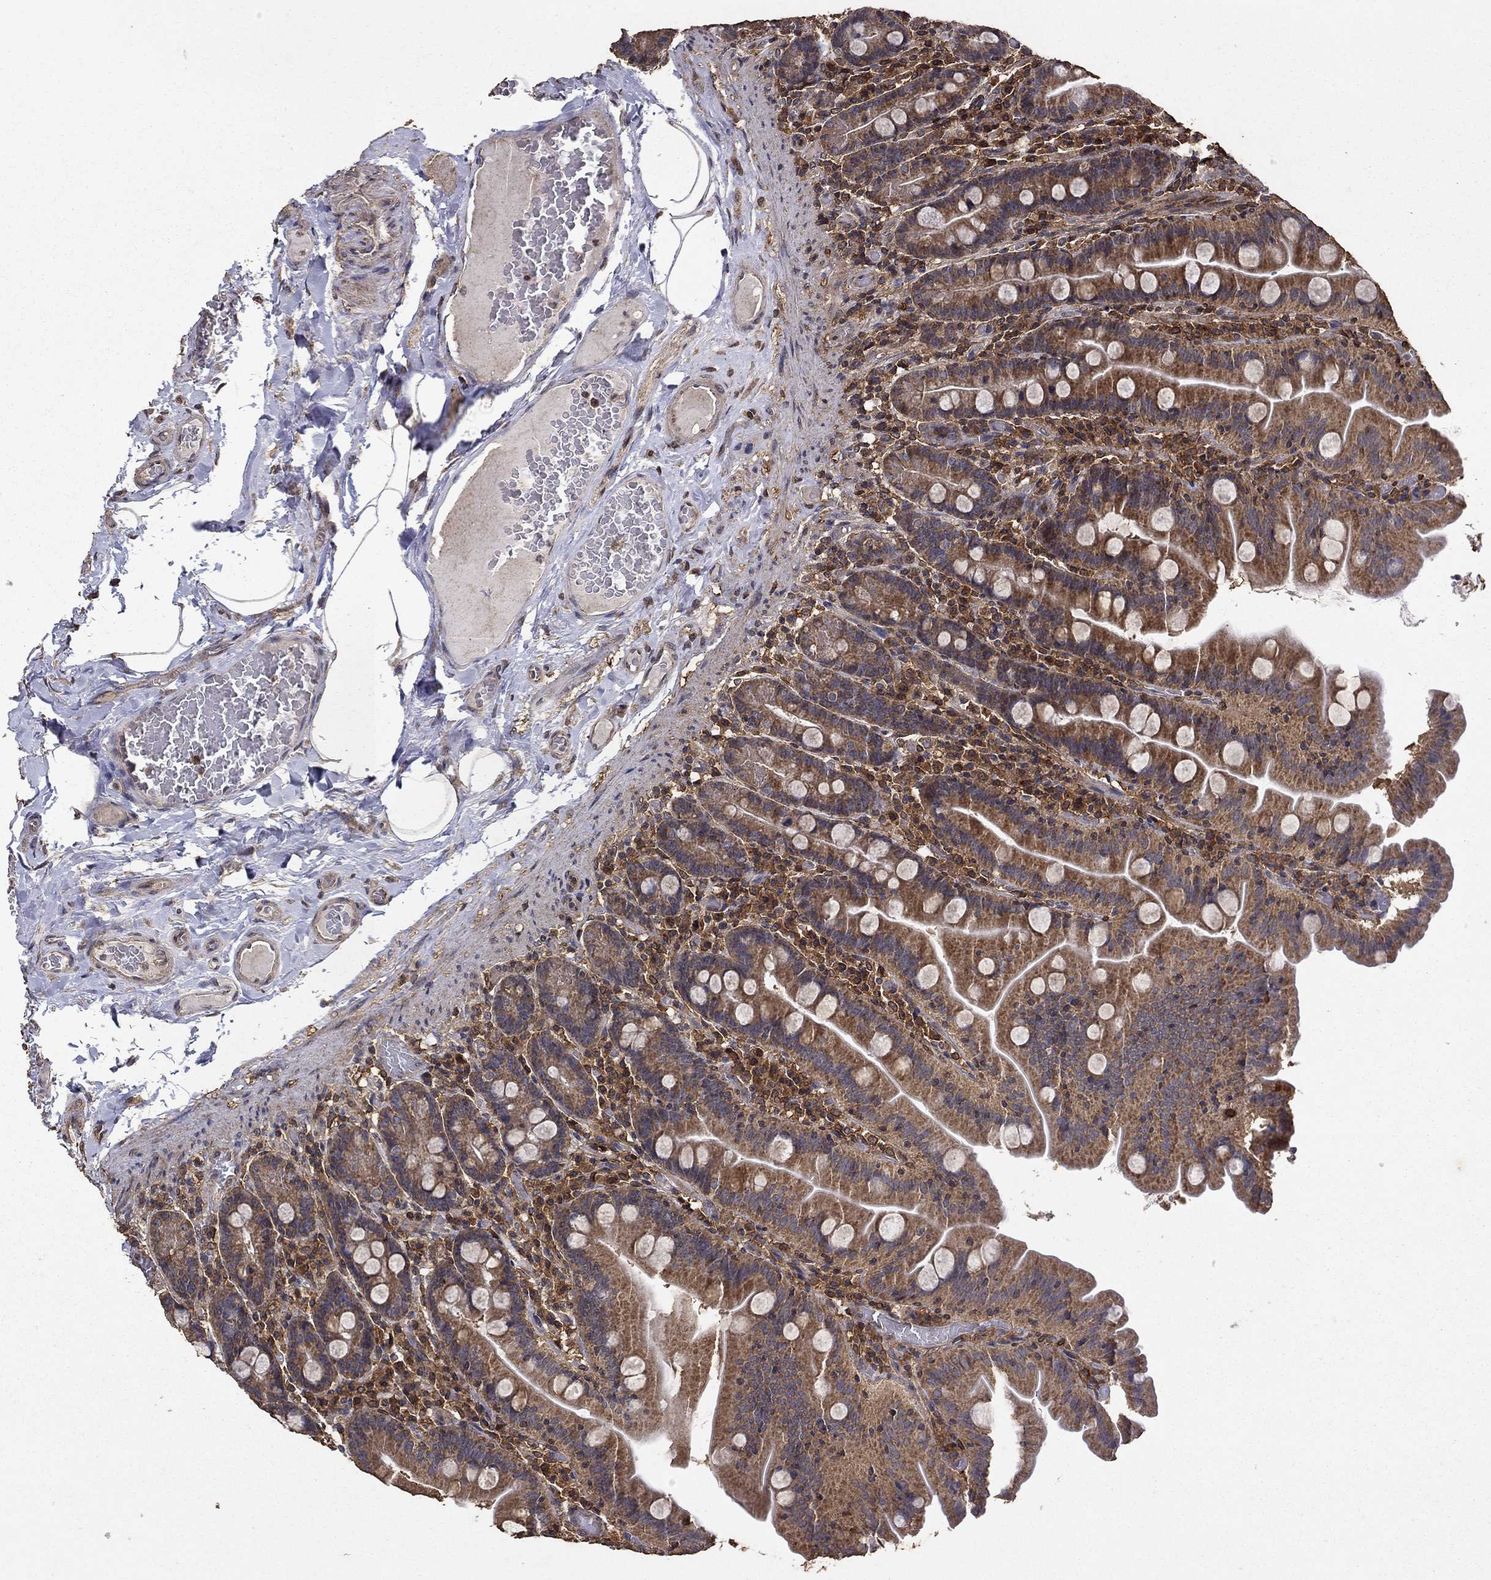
{"staining": {"intensity": "strong", "quantity": ">75%", "location": "cytoplasmic/membranous"}, "tissue": "small intestine", "cell_type": "Glandular cells", "image_type": "normal", "snomed": [{"axis": "morphology", "description": "Normal tissue, NOS"}, {"axis": "topography", "description": "Small intestine"}], "caption": "This histopathology image demonstrates immunohistochemistry staining of normal human small intestine, with high strong cytoplasmic/membranous positivity in about >75% of glandular cells.", "gene": "IFRD1", "patient": {"sex": "male", "age": 37}}